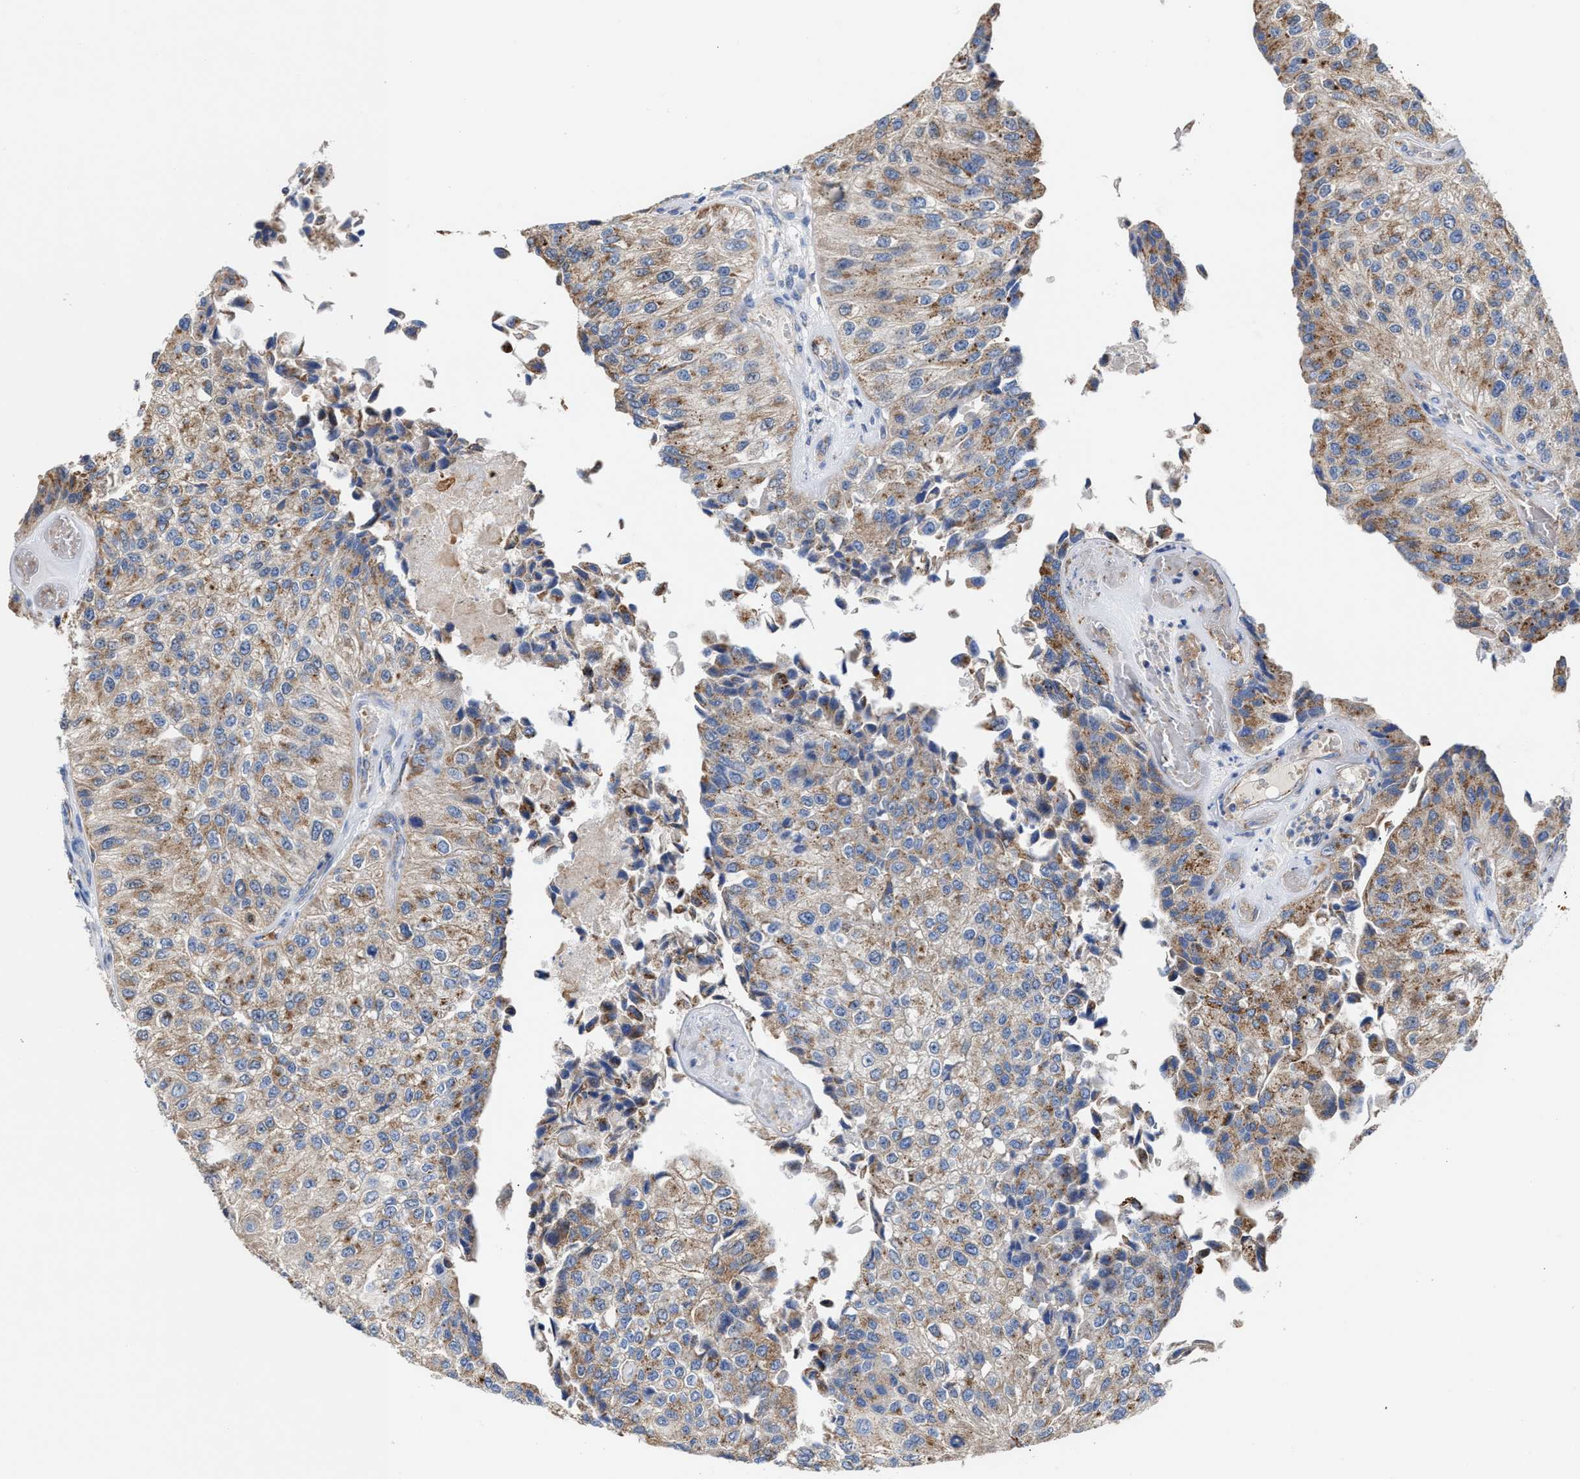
{"staining": {"intensity": "moderate", "quantity": ">75%", "location": "cytoplasmic/membranous"}, "tissue": "urothelial cancer", "cell_type": "Tumor cells", "image_type": "cancer", "snomed": [{"axis": "morphology", "description": "Urothelial carcinoma, High grade"}, {"axis": "topography", "description": "Kidney"}, {"axis": "topography", "description": "Urinary bladder"}], "caption": "Protein expression analysis of human urothelial cancer reveals moderate cytoplasmic/membranous staining in approximately >75% of tumor cells.", "gene": "MECR", "patient": {"sex": "male", "age": 77}}